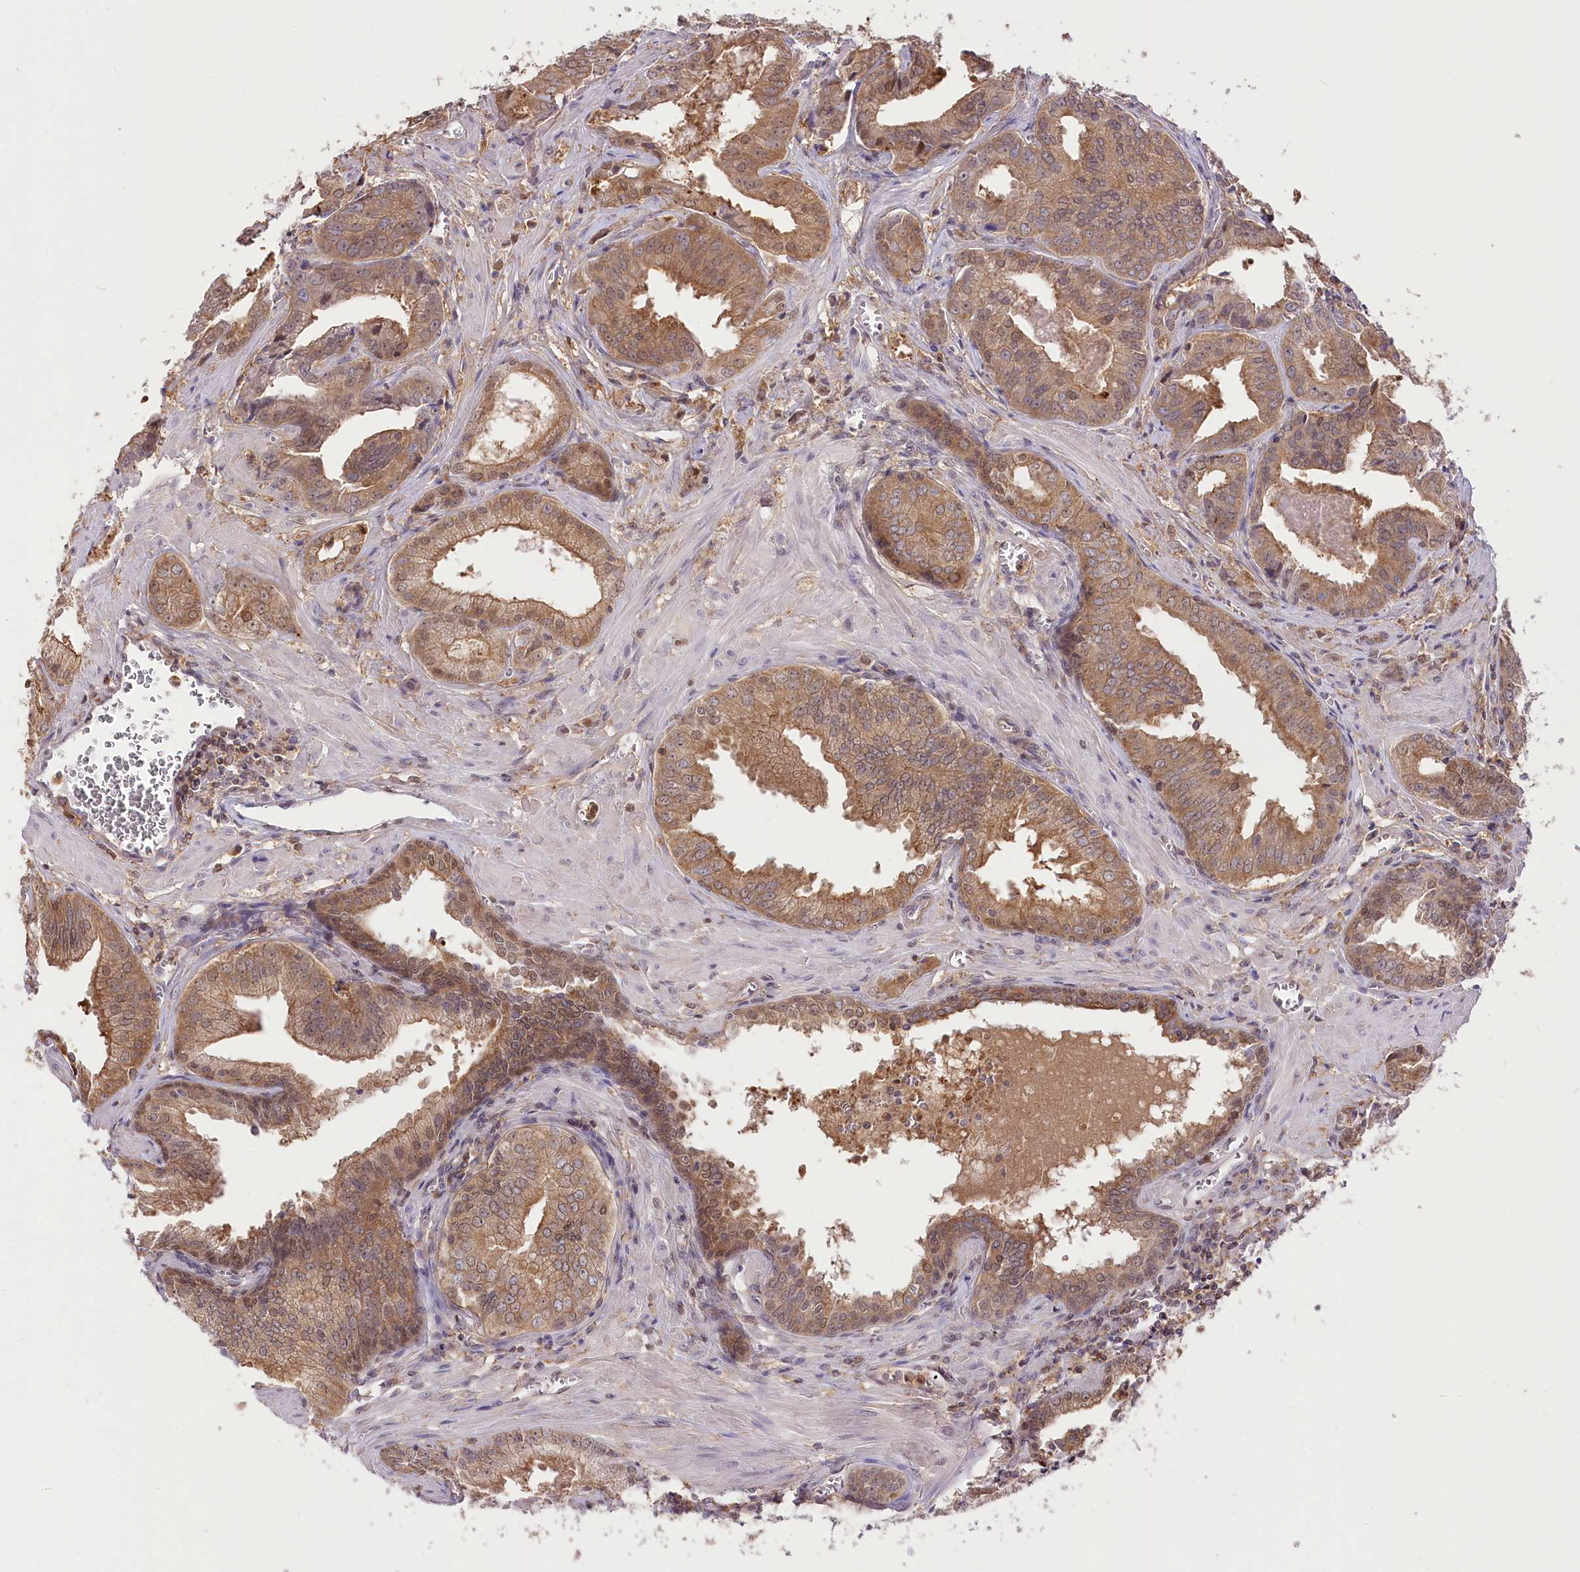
{"staining": {"intensity": "moderate", "quantity": ">75%", "location": "cytoplasmic/membranous,nuclear"}, "tissue": "prostate cancer", "cell_type": "Tumor cells", "image_type": "cancer", "snomed": [{"axis": "morphology", "description": "Adenocarcinoma, Low grade"}, {"axis": "topography", "description": "Prostate"}], "caption": "Prostate cancer was stained to show a protein in brown. There is medium levels of moderate cytoplasmic/membranous and nuclear positivity in approximately >75% of tumor cells.", "gene": "UGP2", "patient": {"sex": "male", "age": 67}}